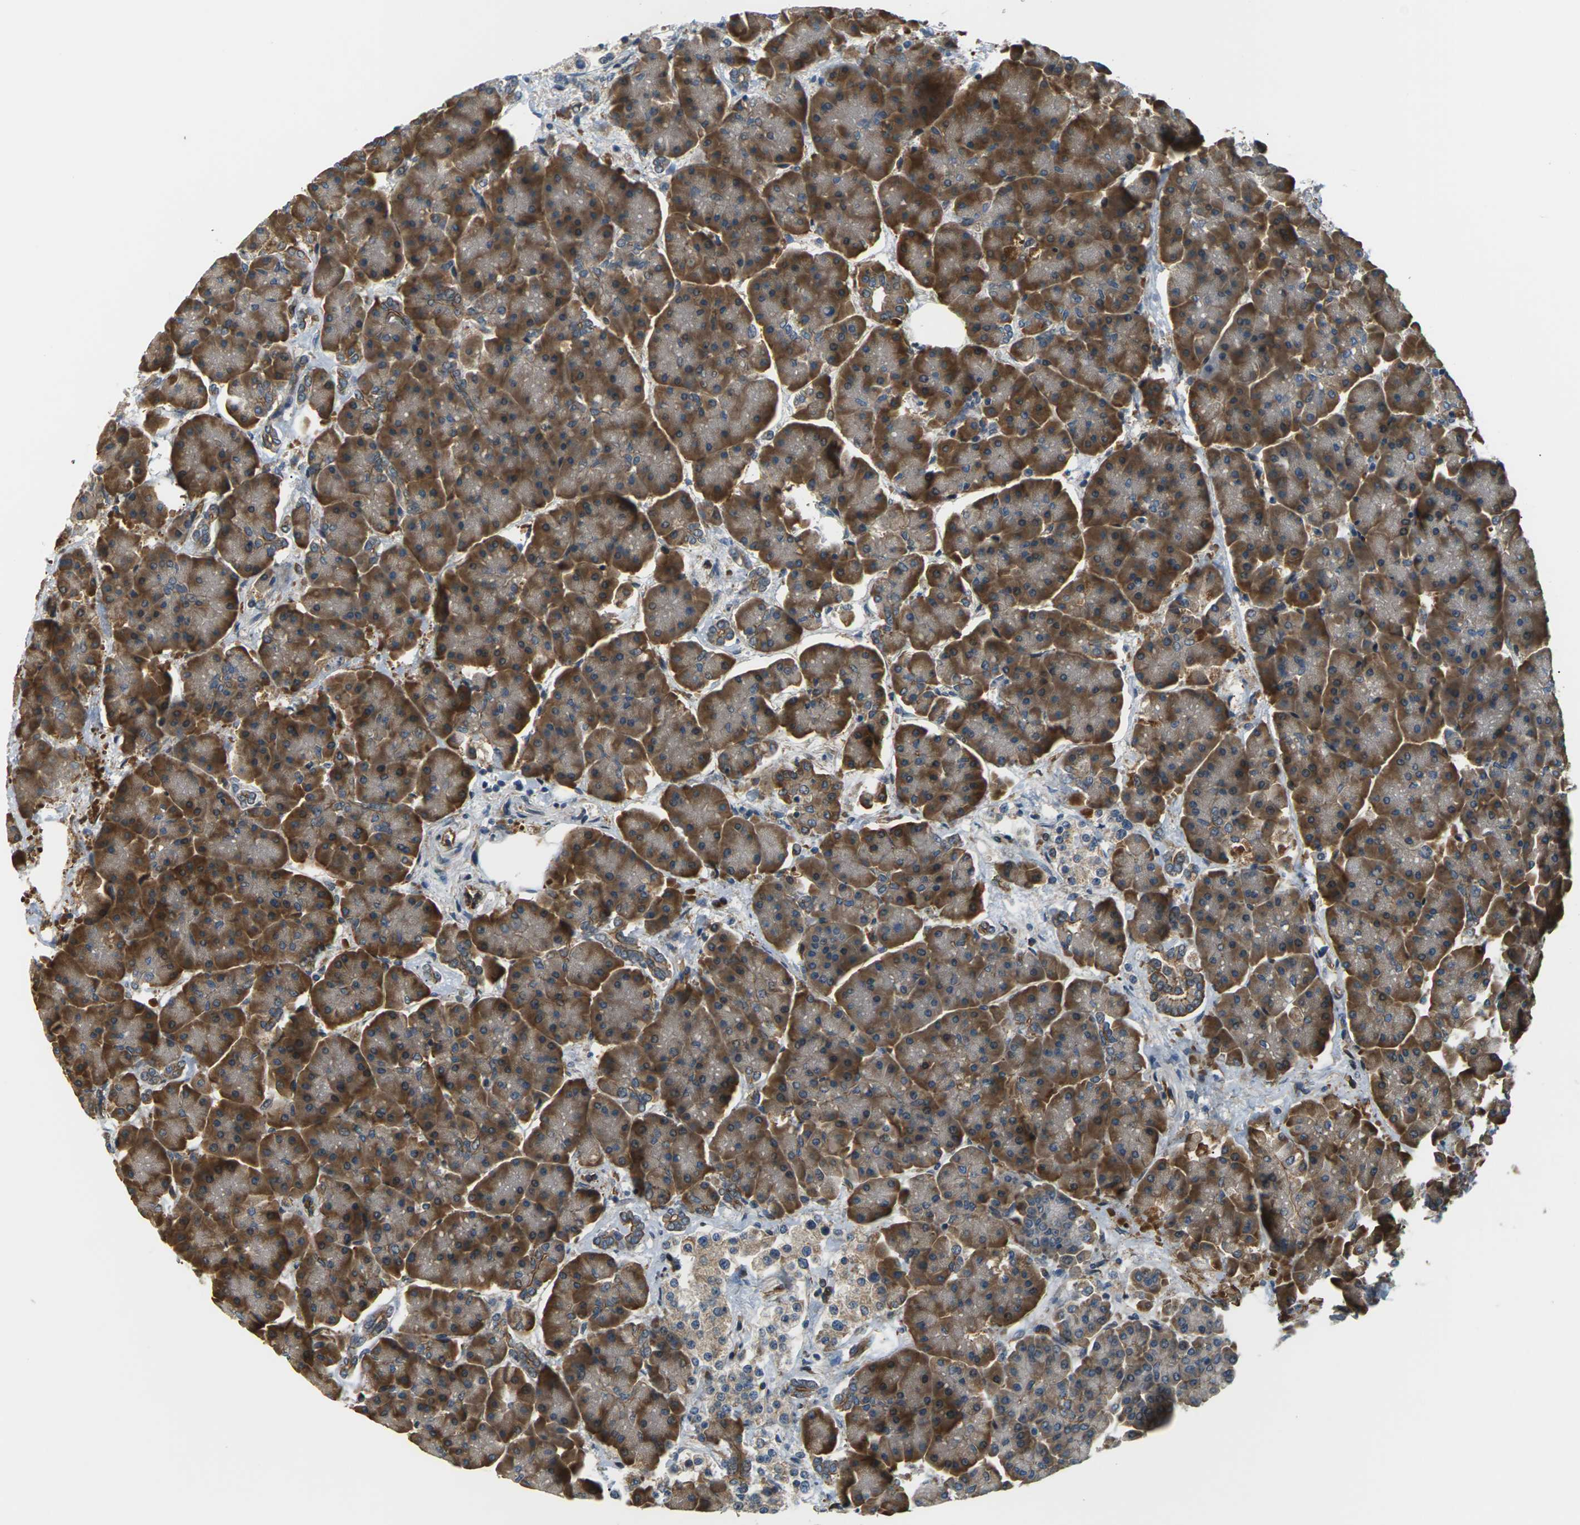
{"staining": {"intensity": "strong", "quantity": ">75%", "location": "cytoplasmic/membranous"}, "tissue": "pancreas", "cell_type": "Exocrine glandular cells", "image_type": "normal", "snomed": [{"axis": "morphology", "description": "Normal tissue, NOS"}, {"axis": "topography", "description": "Pancreas"}], "caption": "Unremarkable pancreas shows strong cytoplasmic/membranous positivity in approximately >75% of exocrine glandular cells, visualized by immunohistochemistry. (DAB (3,3'-diaminobenzidine) IHC with brightfield microscopy, high magnification).", "gene": "SLC13A3", "patient": {"sex": "female", "age": 70}}